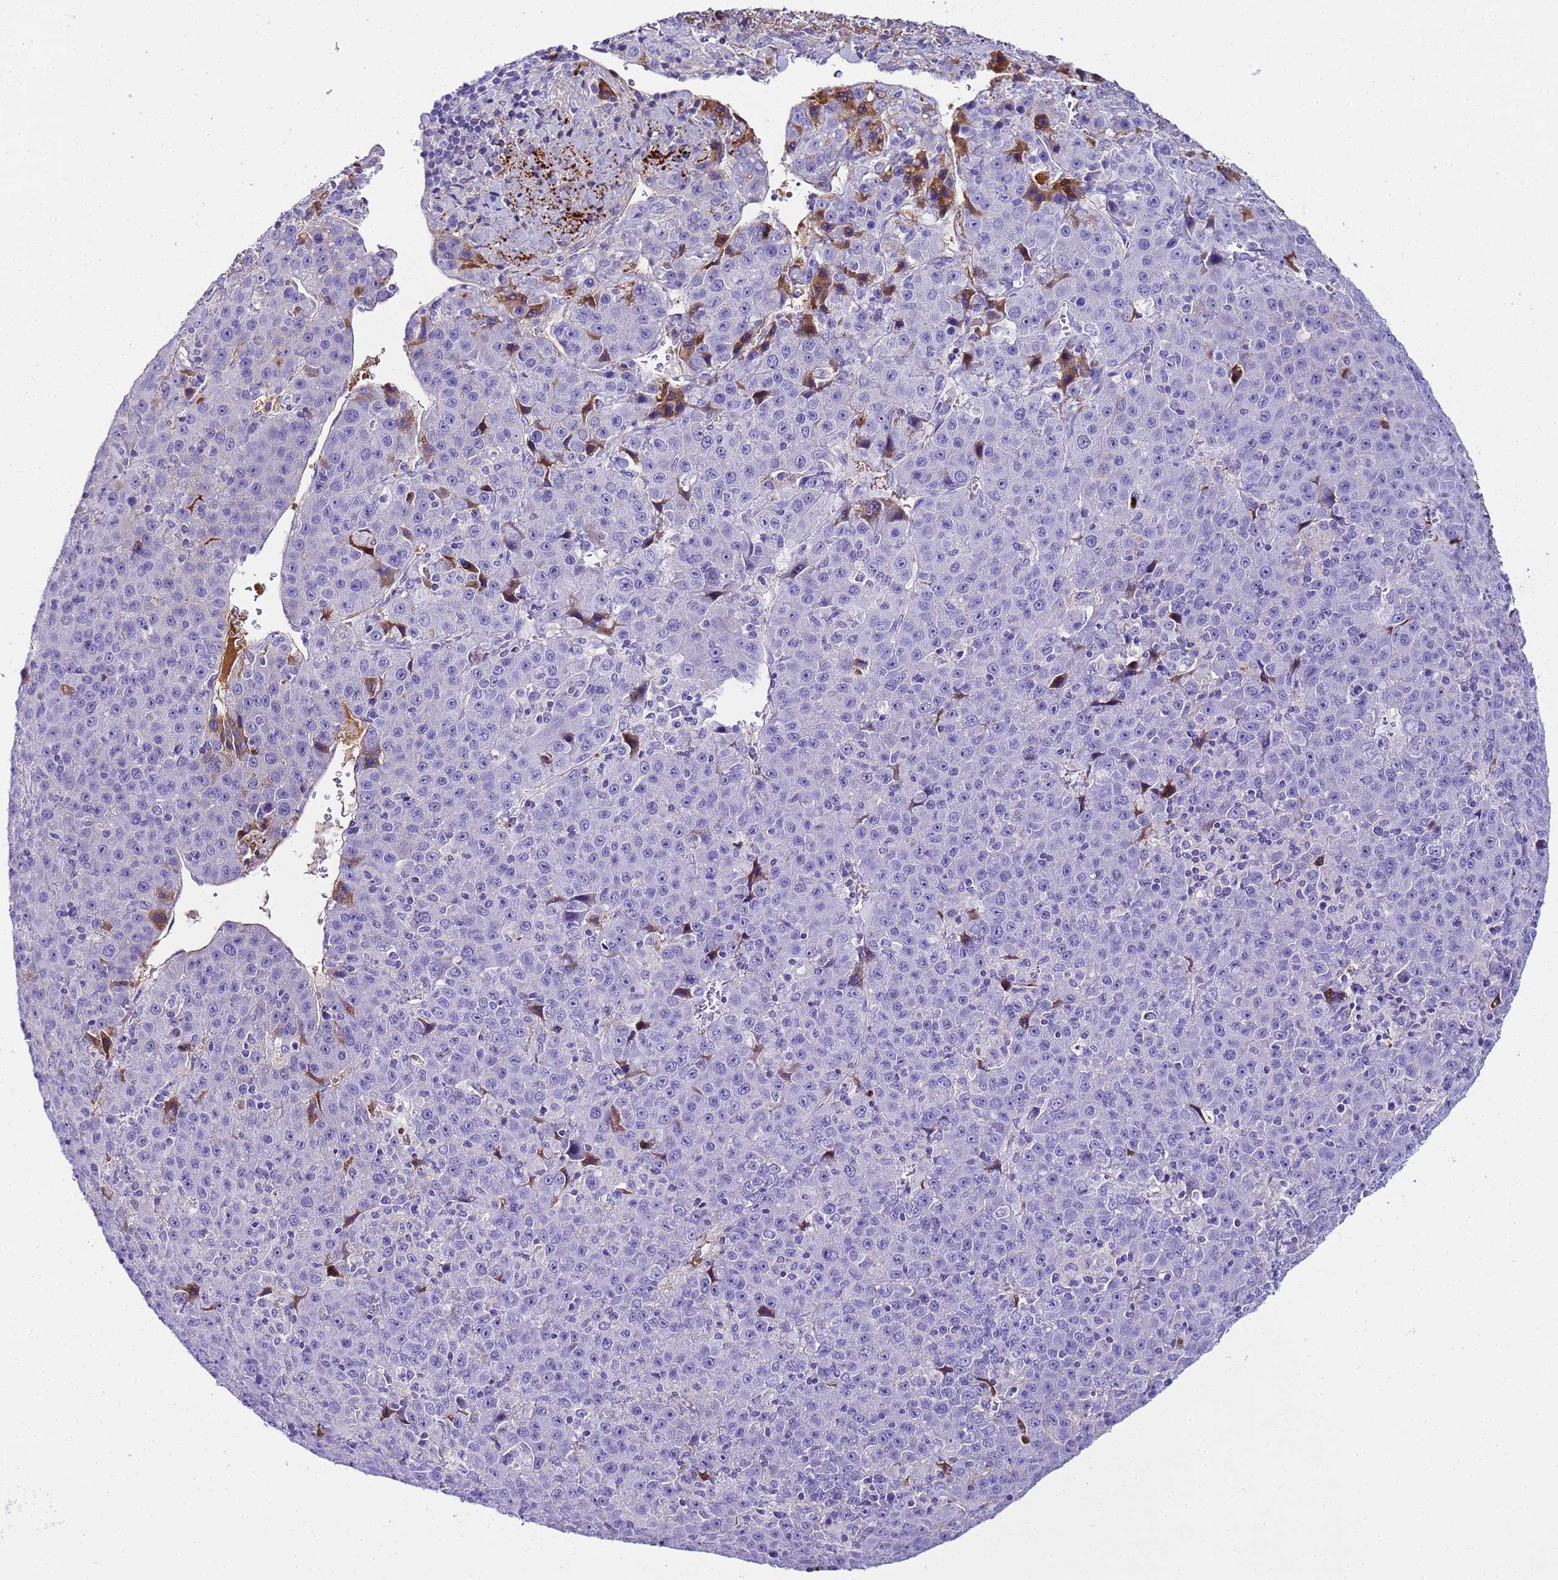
{"staining": {"intensity": "negative", "quantity": "none", "location": "none"}, "tissue": "liver cancer", "cell_type": "Tumor cells", "image_type": "cancer", "snomed": [{"axis": "morphology", "description": "Carcinoma, Hepatocellular, NOS"}, {"axis": "topography", "description": "Liver"}], "caption": "IHC of human liver cancer shows no expression in tumor cells.", "gene": "CFHR2", "patient": {"sex": "female", "age": 53}}